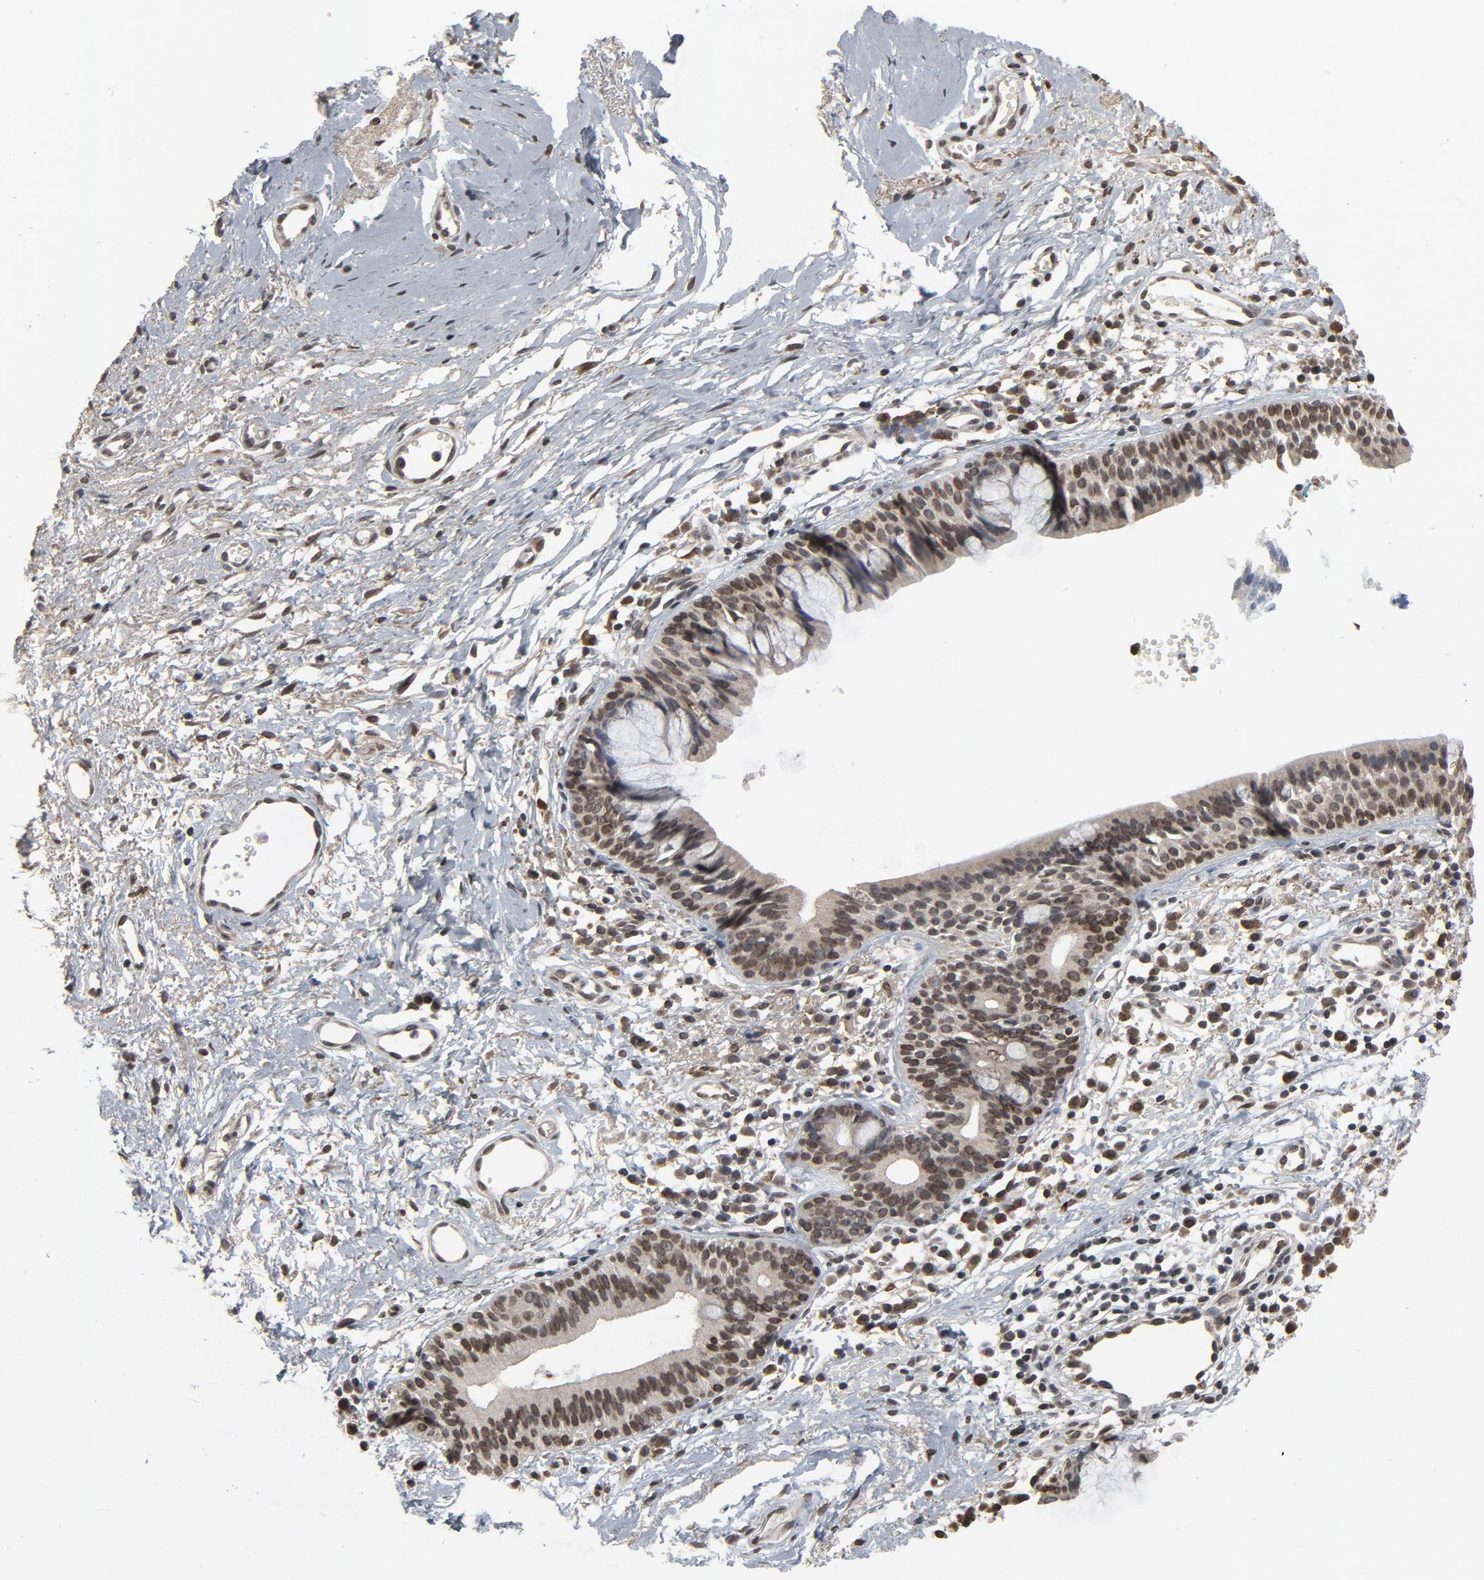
{"staining": {"intensity": "moderate", "quantity": ">75%", "location": "cytoplasmic/membranous,nuclear"}, "tissue": "nasopharynx", "cell_type": "Respiratory epithelial cells", "image_type": "normal", "snomed": [{"axis": "morphology", "description": "Normal tissue, NOS"}, {"axis": "morphology", "description": "Basal cell carcinoma"}, {"axis": "topography", "description": "Cartilage tissue"}, {"axis": "topography", "description": "Nasopharynx"}, {"axis": "topography", "description": "Oral tissue"}], "caption": "Benign nasopharynx was stained to show a protein in brown. There is medium levels of moderate cytoplasmic/membranous,nuclear positivity in about >75% of respiratory epithelial cells. Ihc stains the protein of interest in brown and the nuclei are stained blue.", "gene": "POM121", "patient": {"sex": "female", "age": 77}}